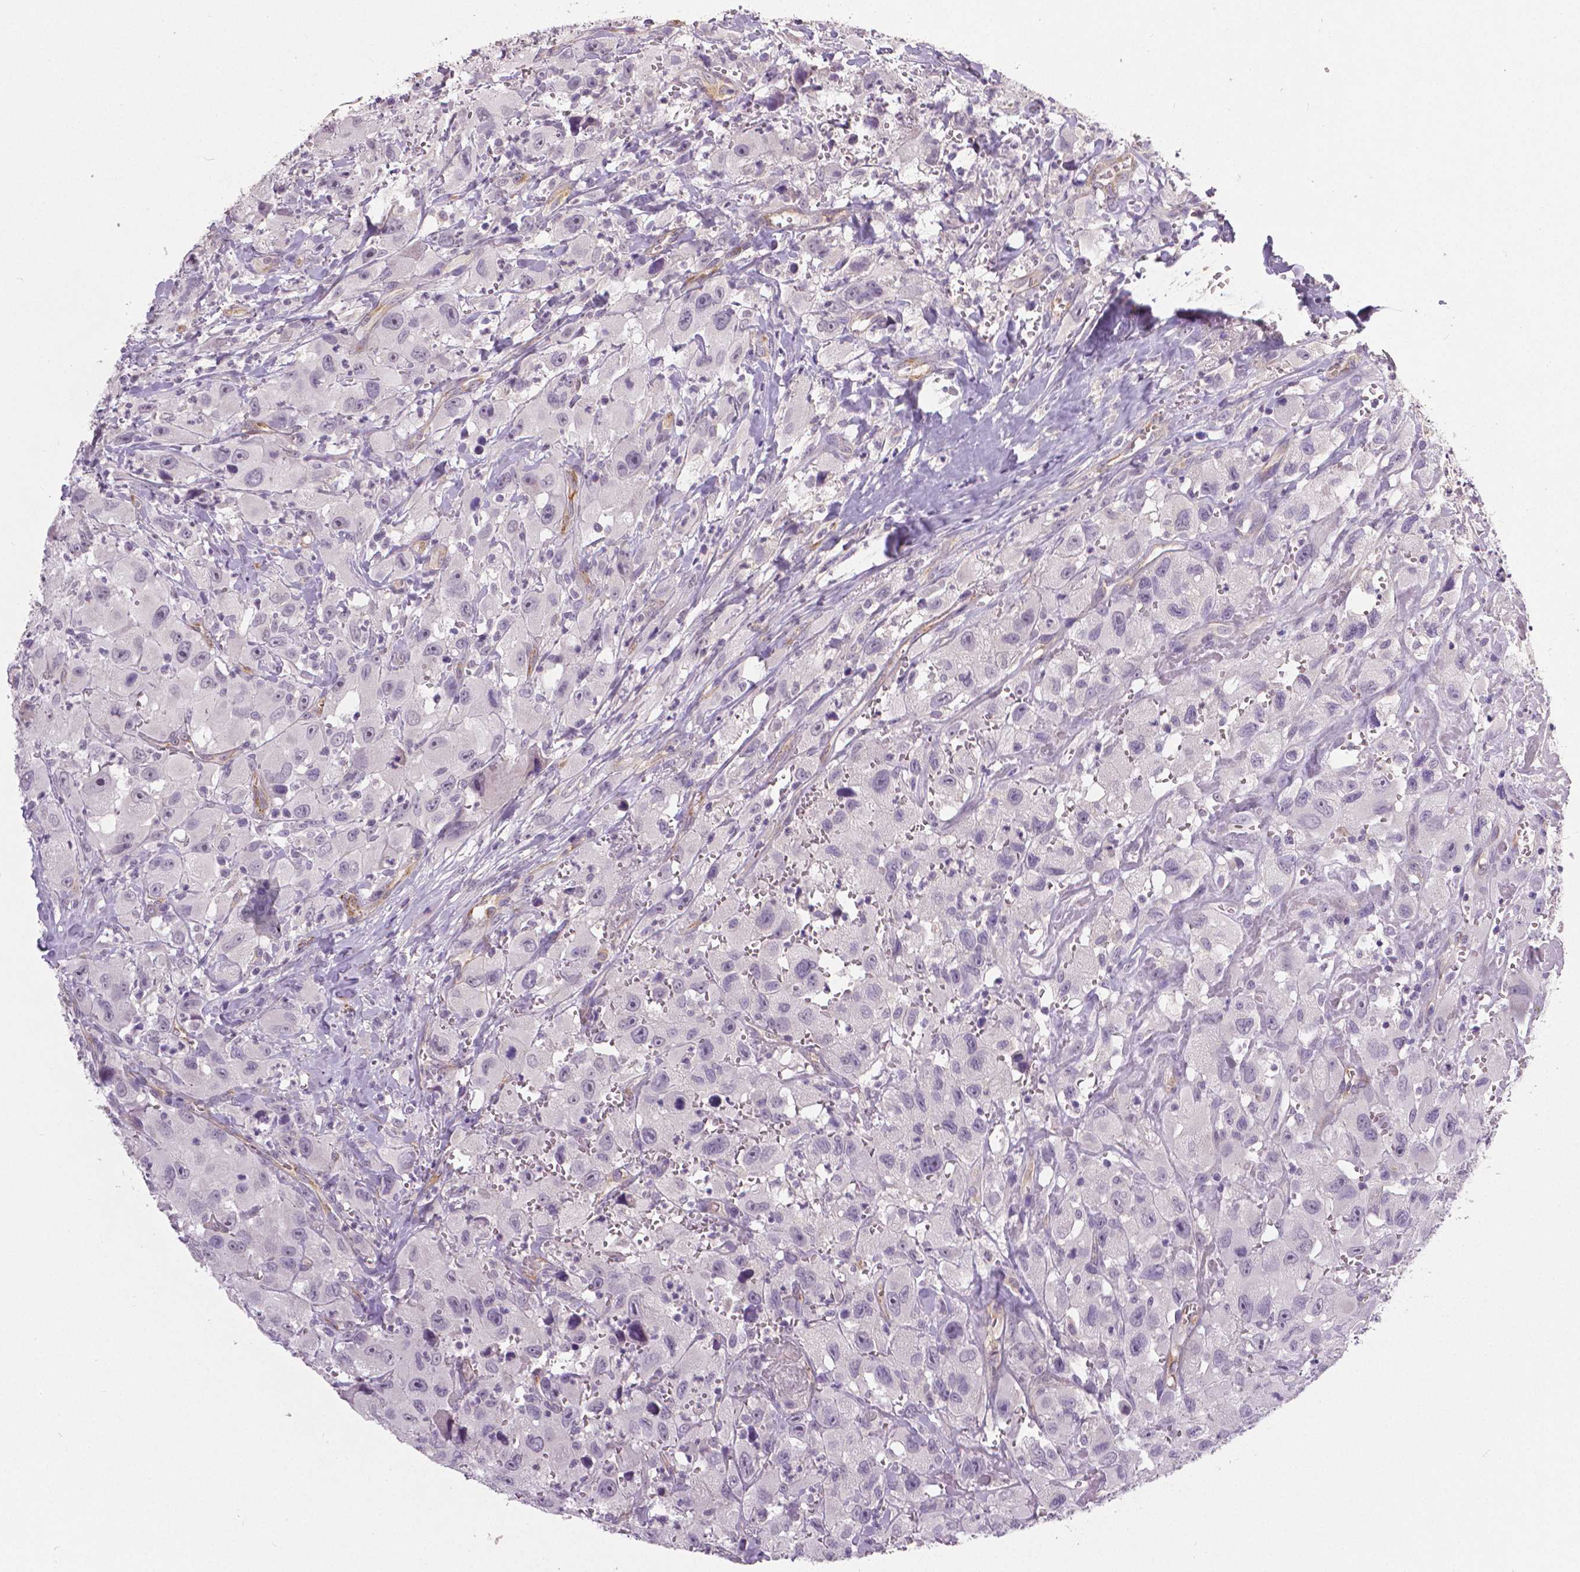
{"staining": {"intensity": "negative", "quantity": "none", "location": "none"}, "tissue": "head and neck cancer", "cell_type": "Tumor cells", "image_type": "cancer", "snomed": [{"axis": "morphology", "description": "Squamous cell carcinoma, NOS"}, {"axis": "morphology", "description": "Squamous cell carcinoma, metastatic, NOS"}, {"axis": "topography", "description": "Oral tissue"}, {"axis": "topography", "description": "Head-Neck"}], "caption": "Protein analysis of head and neck cancer (squamous cell carcinoma) exhibits no significant staining in tumor cells. (DAB immunohistochemistry (IHC) visualized using brightfield microscopy, high magnification).", "gene": "FLT1", "patient": {"sex": "female", "age": 85}}